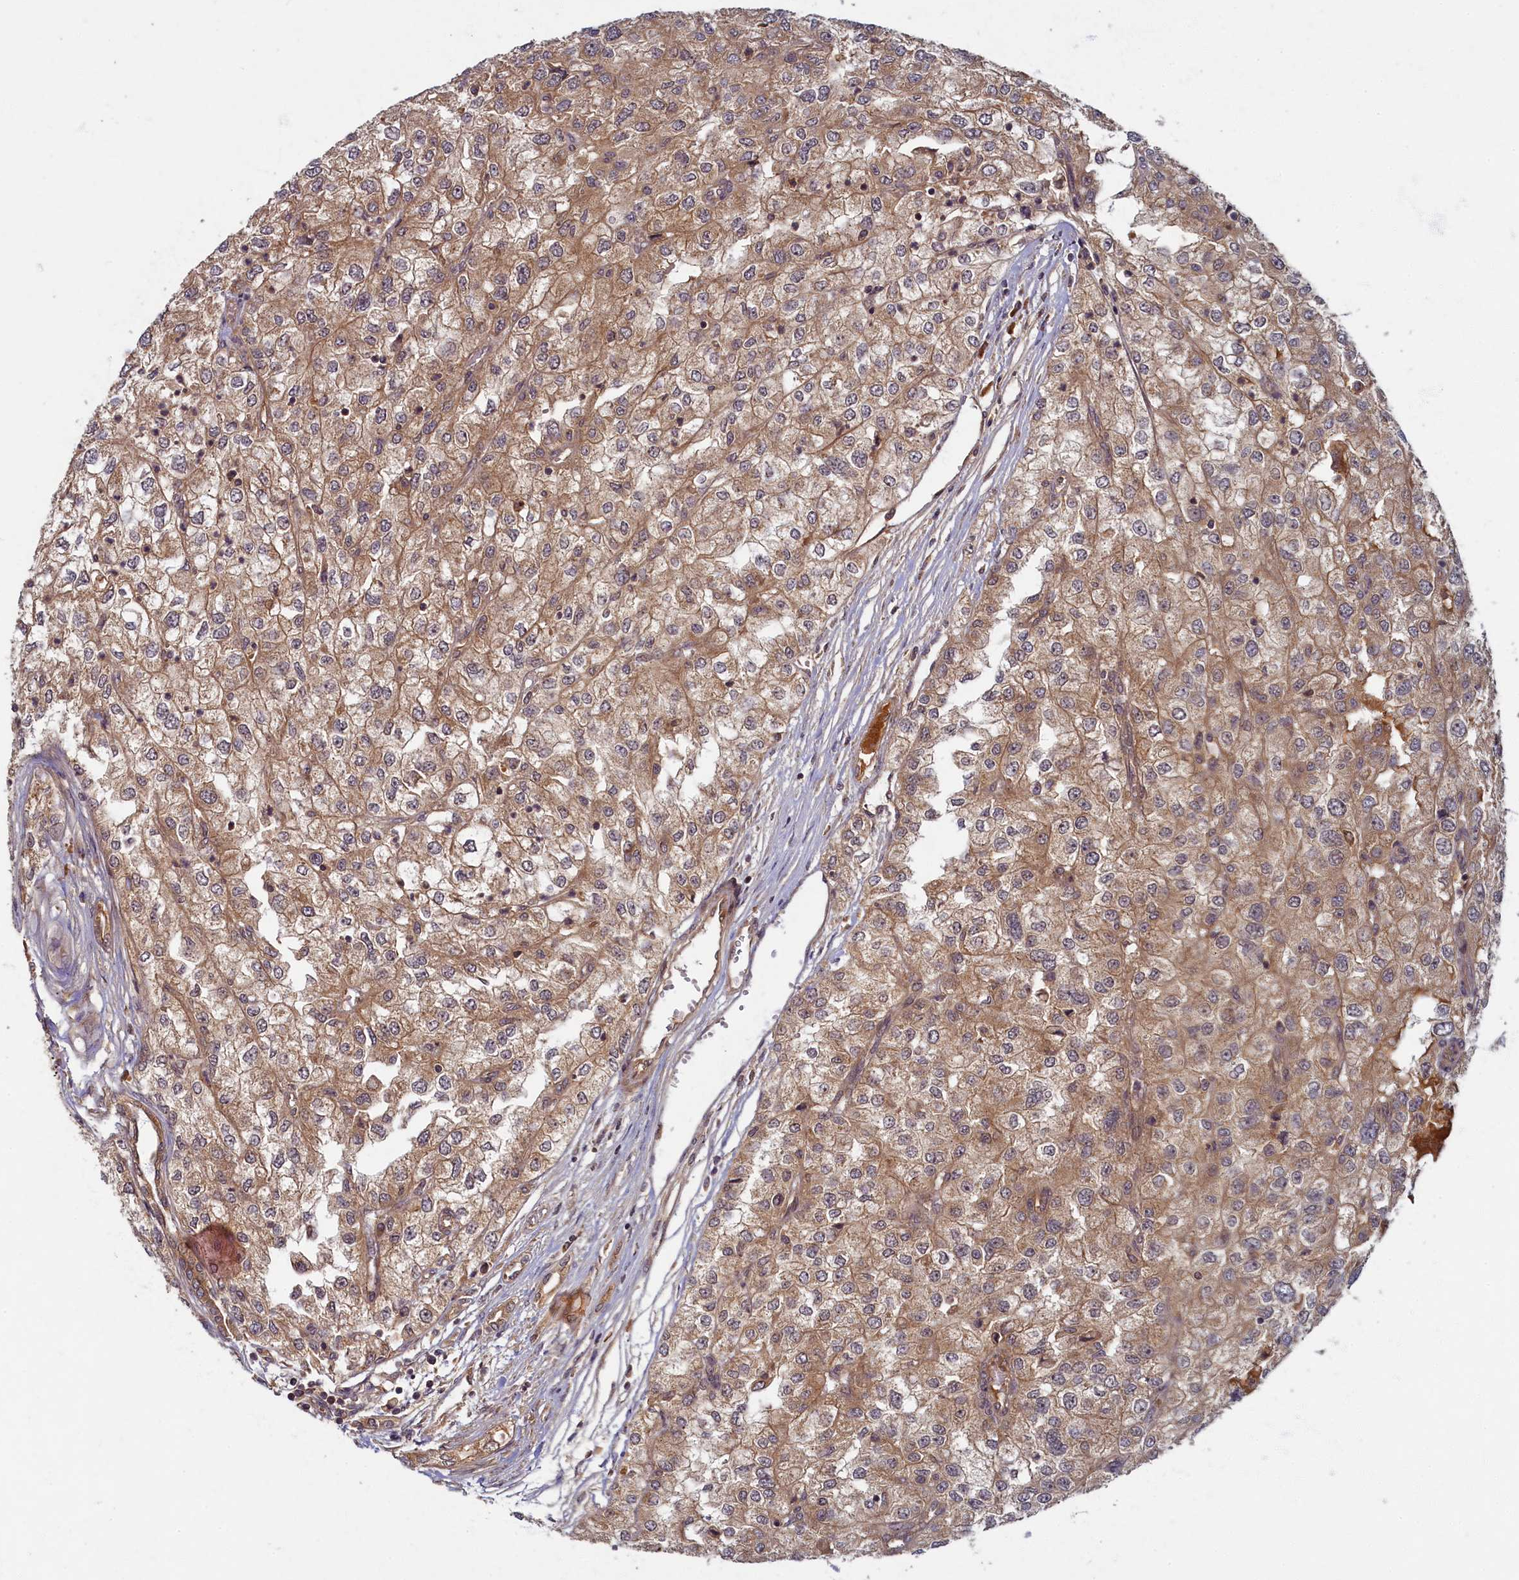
{"staining": {"intensity": "moderate", "quantity": ">75%", "location": "cytoplasmic/membranous"}, "tissue": "renal cancer", "cell_type": "Tumor cells", "image_type": "cancer", "snomed": [{"axis": "morphology", "description": "Adenocarcinoma, NOS"}, {"axis": "topography", "description": "Kidney"}], "caption": "Human adenocarcinoma (renal) stained with a protein marker demonstrates moderate staining in tumor cells.", "gene": "BICD1", "patient": {"sex": "female", "age": 54}}